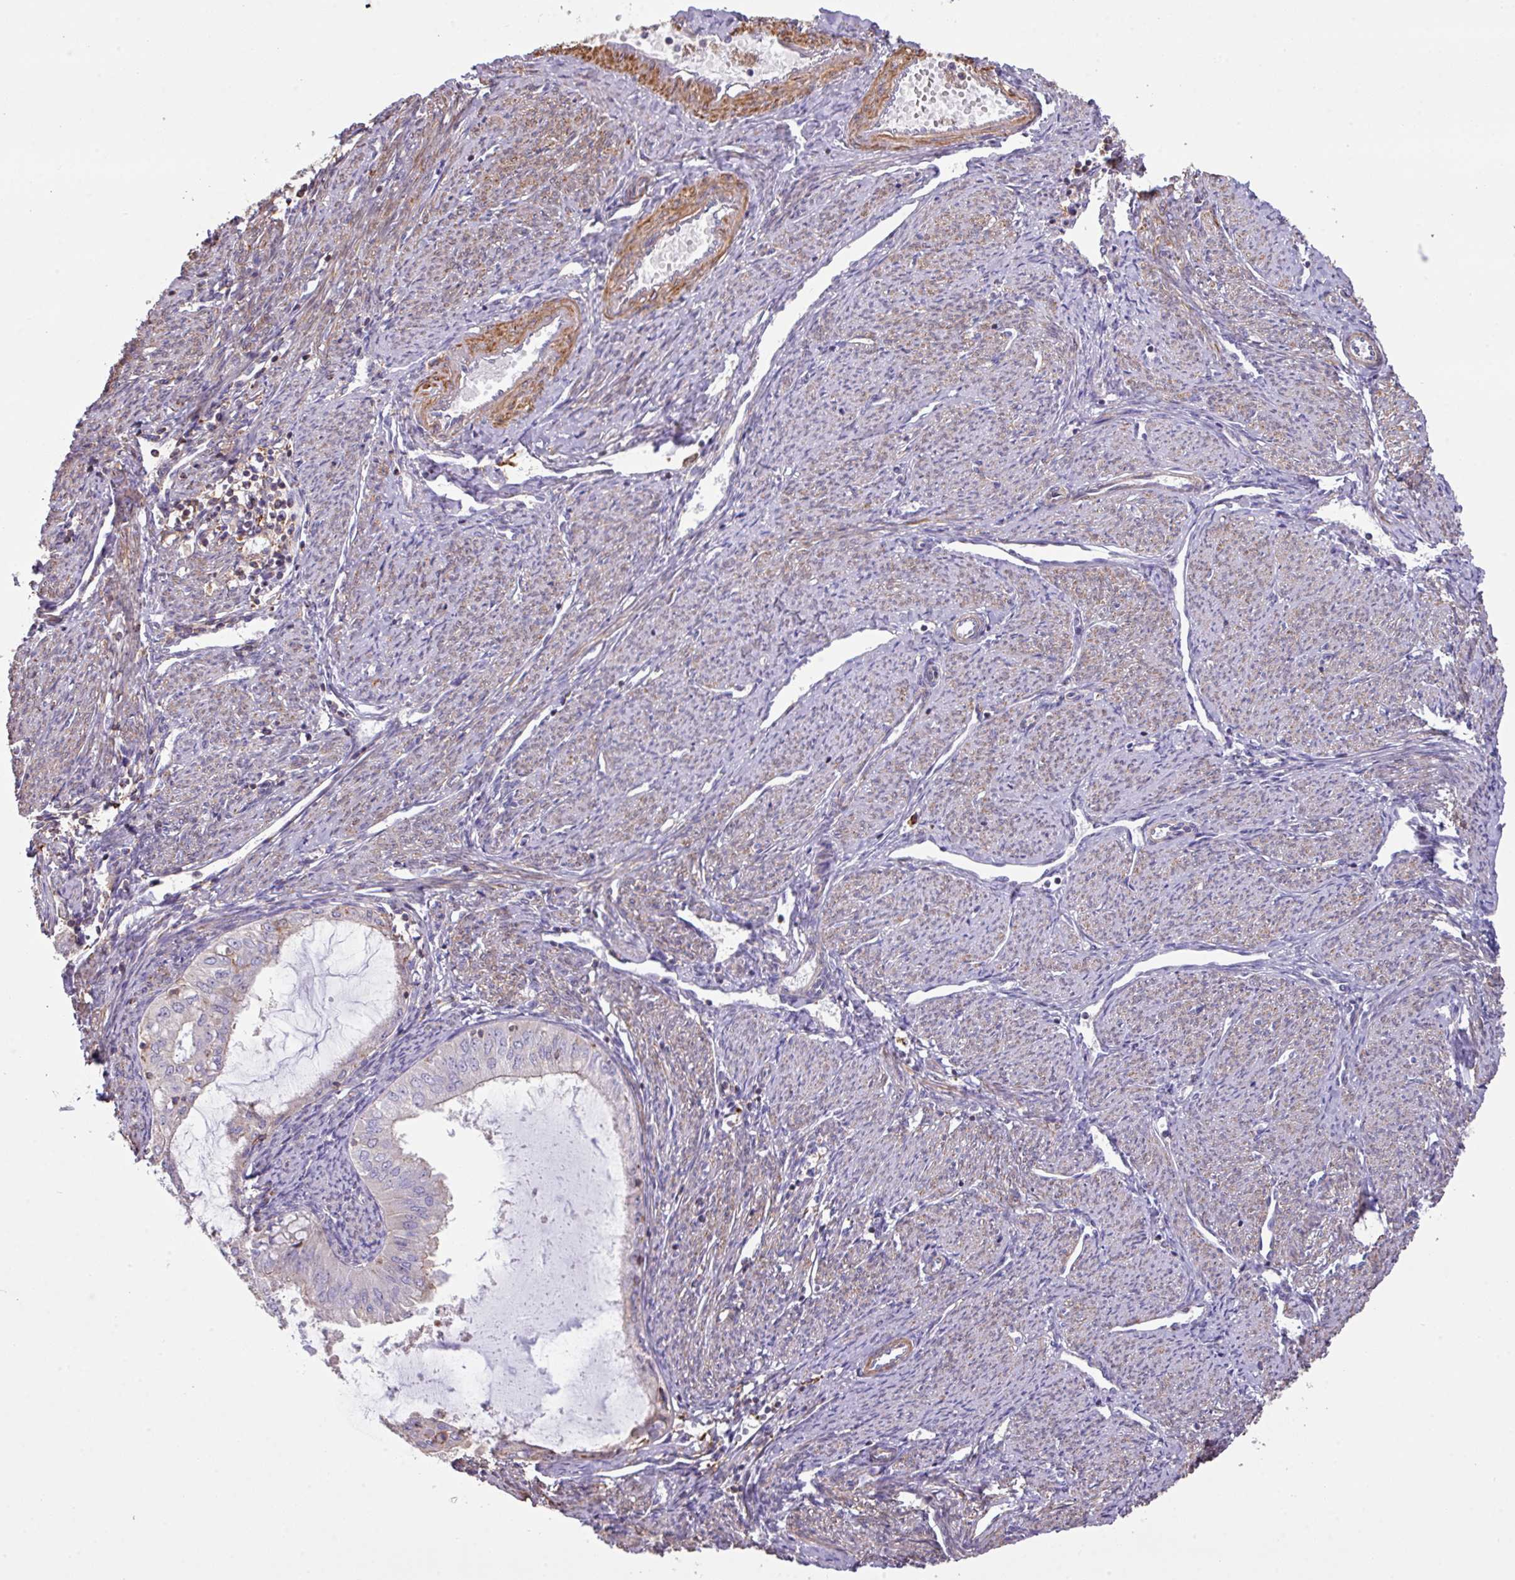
{"staining": {"intensity": "negative", "quantity": "none", "location": "none"}, "tissue": "endometrial cancer", "cell_type": "Tumor cells", "image_type": "cancer", "snomed": [{"axis": "morphology", "description": "Adenocarcinoma, NOS"}, {"axis": "topography", "description": "Endometrium"}], "caption": "Tumor cells show no significant protein staining in adenocarcinoma (endometrial).", "gene": "LRRC41", "patient": {"sex": "female", "age": 70}}